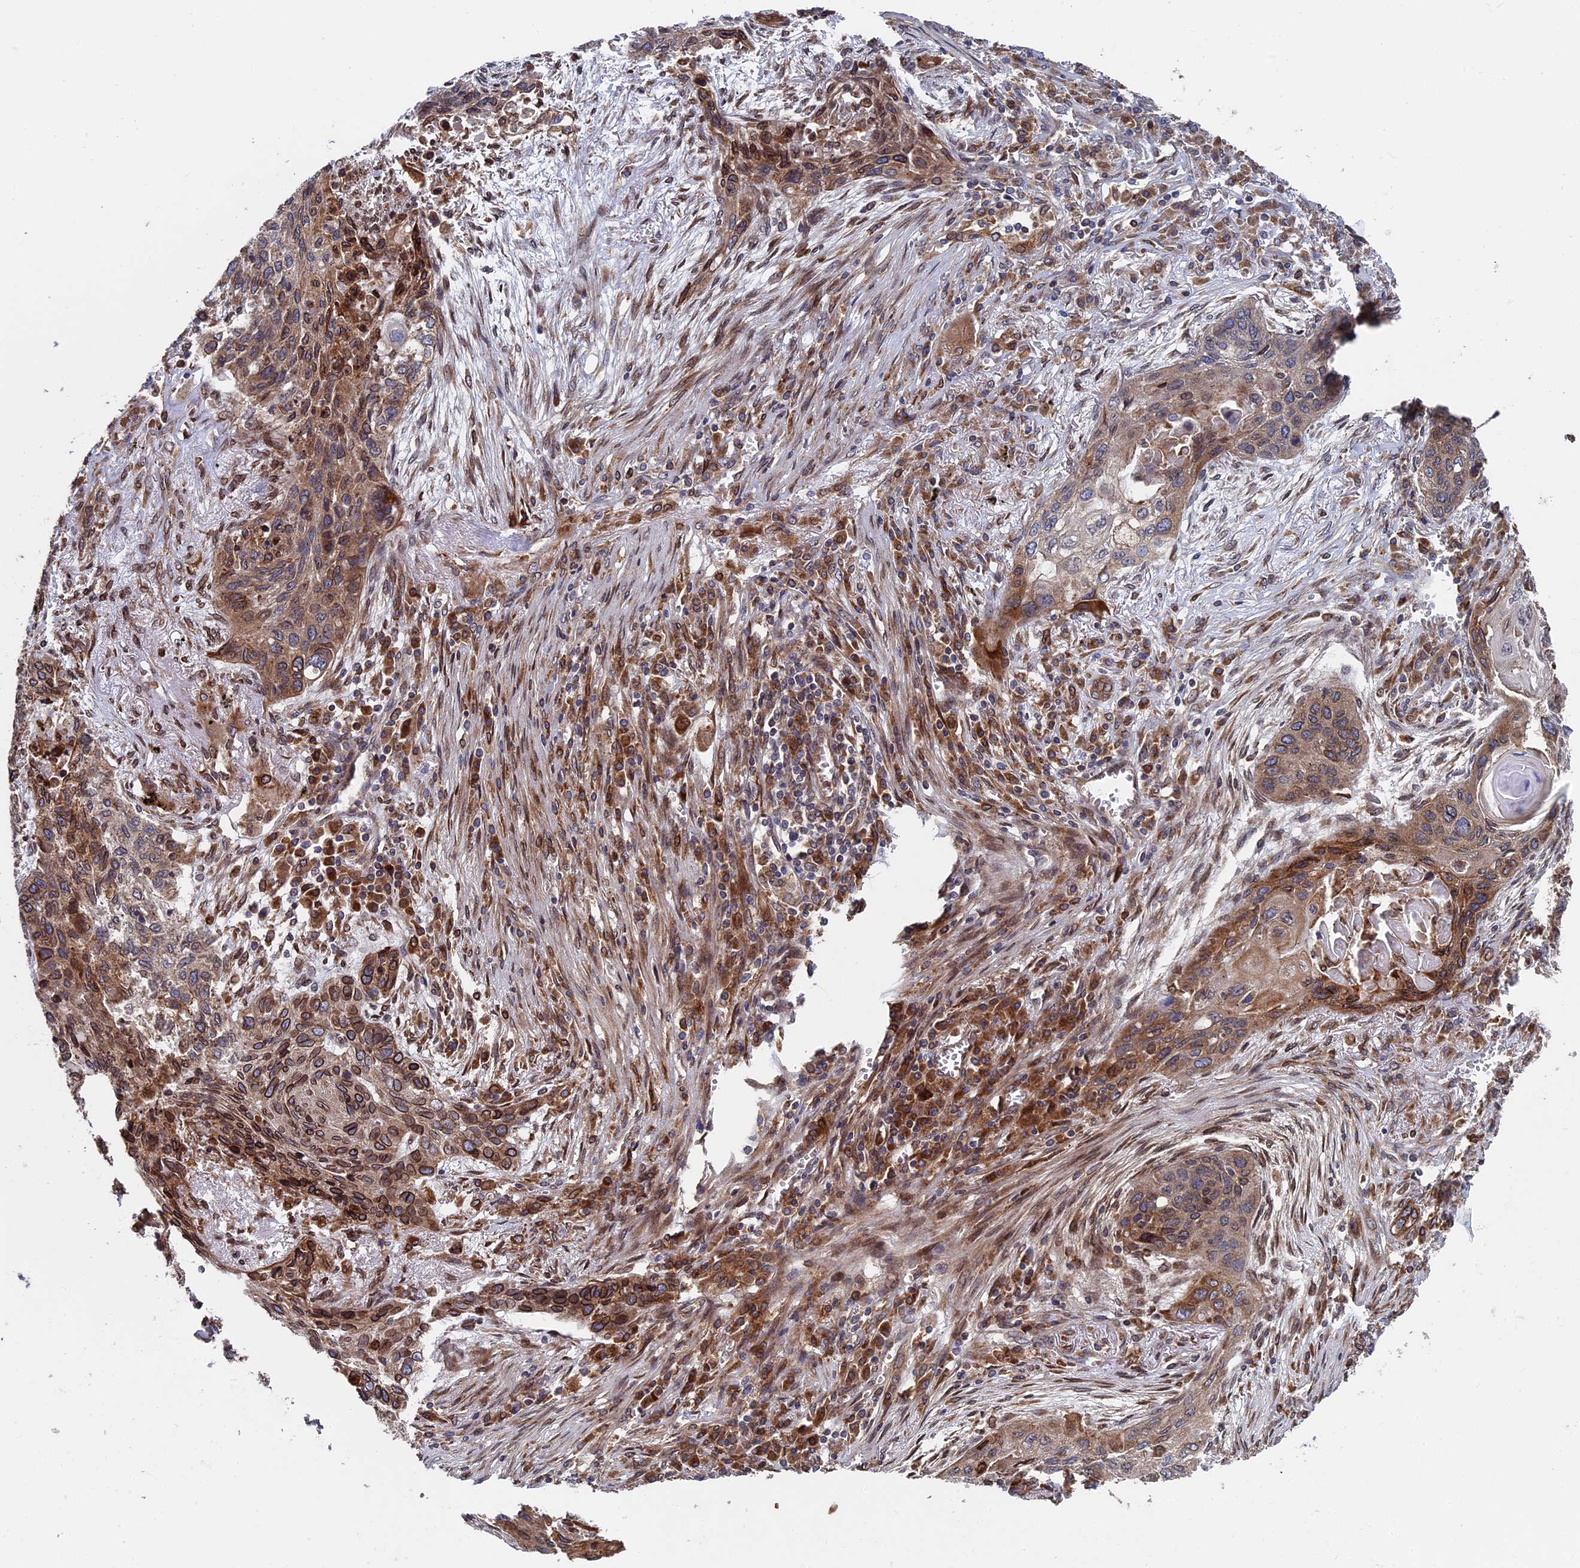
{"staining": {"intensity": "moderate", "quantity": ">75%", "location": "cytoplasmic/membranous"}, "tissue": "lung cancer", "cell_type": "Tumor cells", "image_type": "cancer", "snomed": [{"axis": "morphology", "description": "Squamous cell carcinoma, NOS"}, {"axis": "topography", "description": "Lung"}], "caption": "DAB (3,3'-diaminobenzidine) immunohistochemical staining of lung cancer demonstrates moderate cytoplasmic/membranous protein expression in approximately >75% of tumor cells.", "gene": "RPUSD1", "patient": {"sex": "female", "age": 63}}